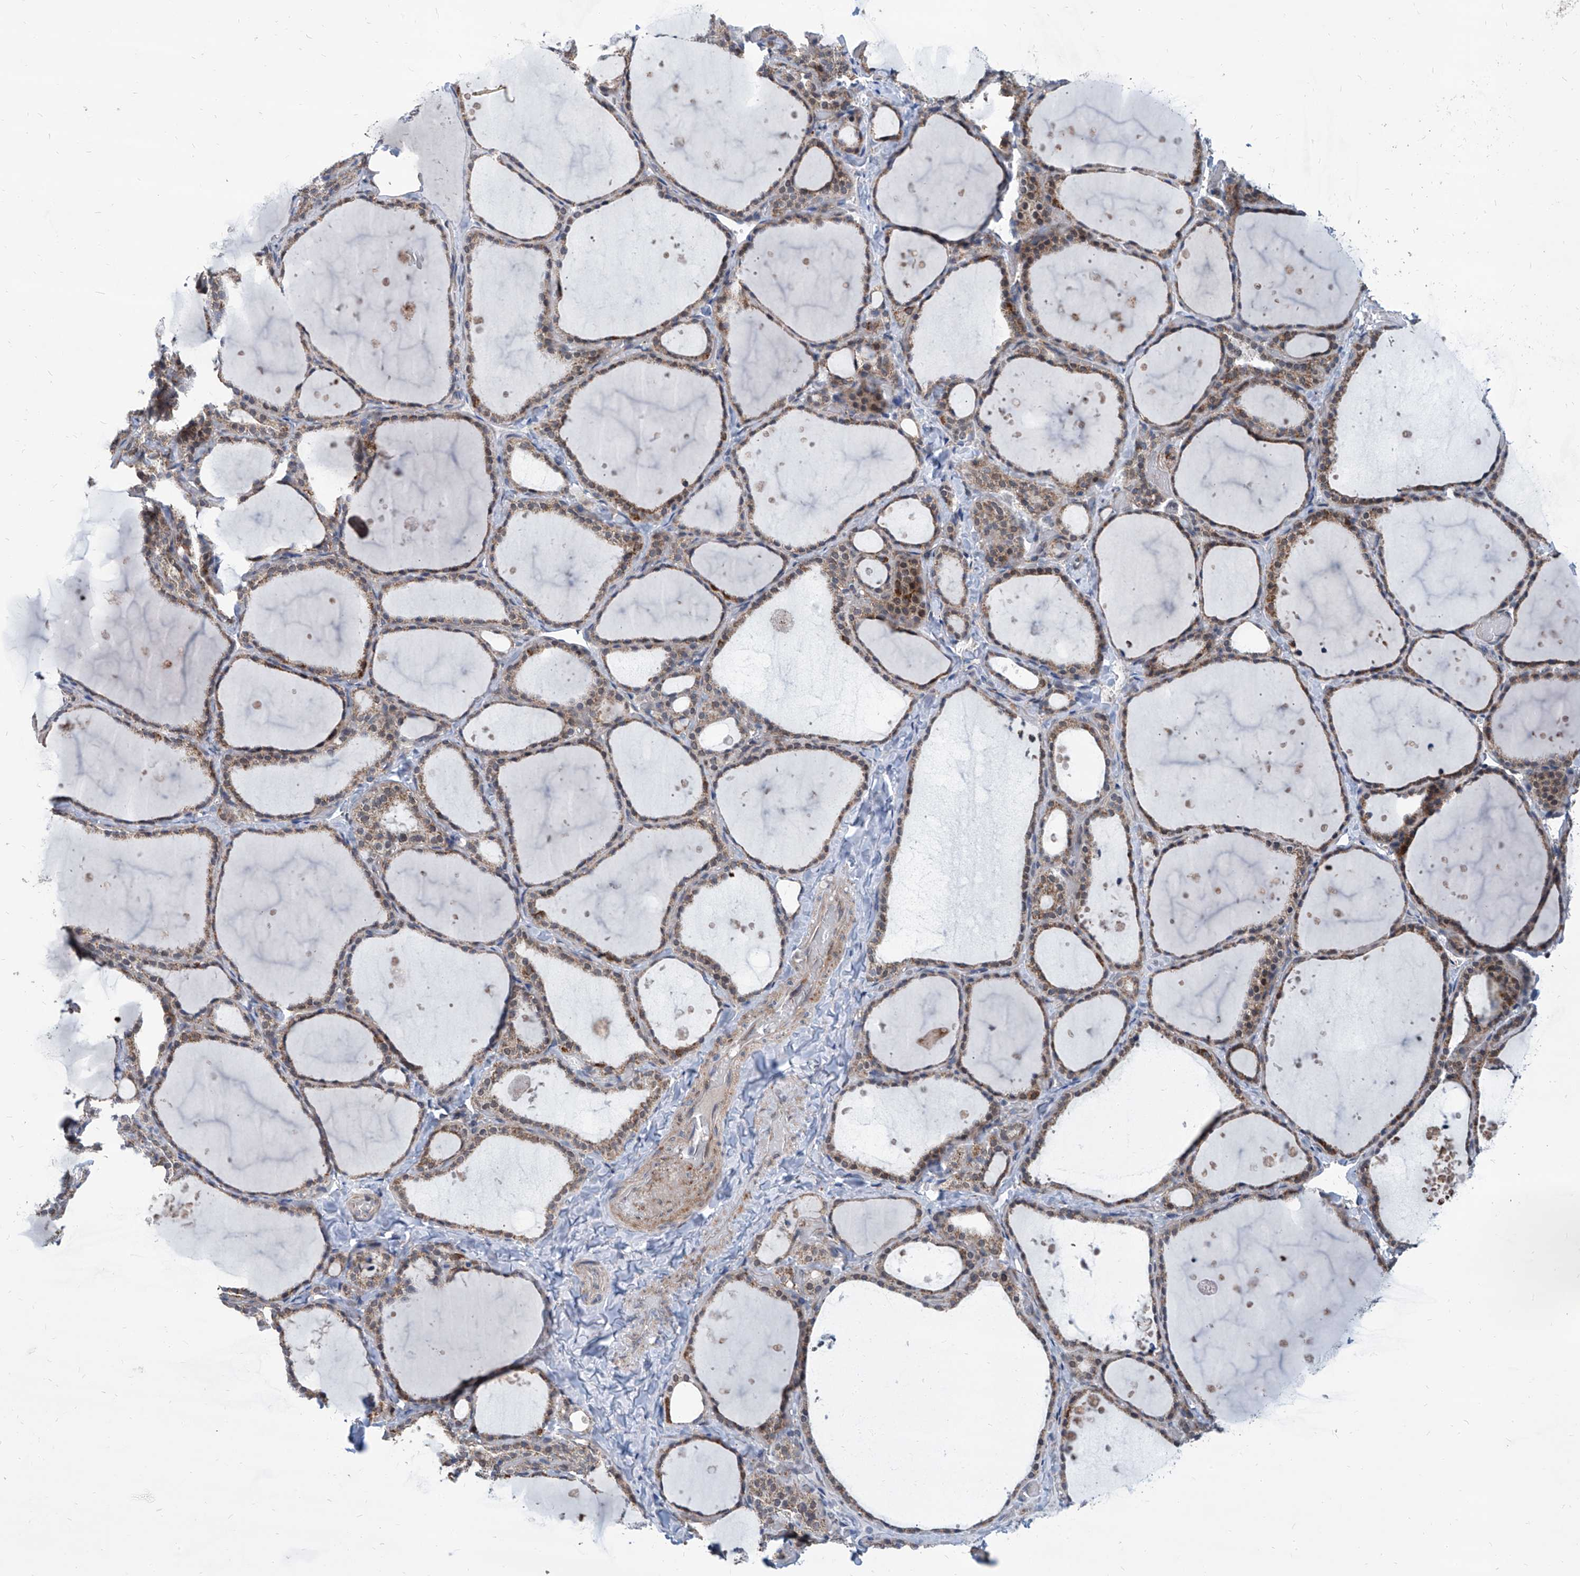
{"staining": {"intensity": "moderate", "quantity": ">75%", "location": "cytoplasmic/membranous"}, "tissue": "thyroid gland", "cell_type": "Glandular cells", "image_type": "normal", "snomed": [{"axis": "morphology", "description": "Normal tissue, NOS"}, {"axis": "topography", "description": "Thyroid gland"}], "caption": "DAB (3,3'-diaminobenzidine) immunohistochemical staining of normal human thyroid gland displays moderate cytoplasmic/membranous protein positivity in about >75% of glandular cells. (DAB = brown stain, brightfield microscopy at high magnification).", "gene": "USP48", "patient": {"sex": "female", "age": 44}}